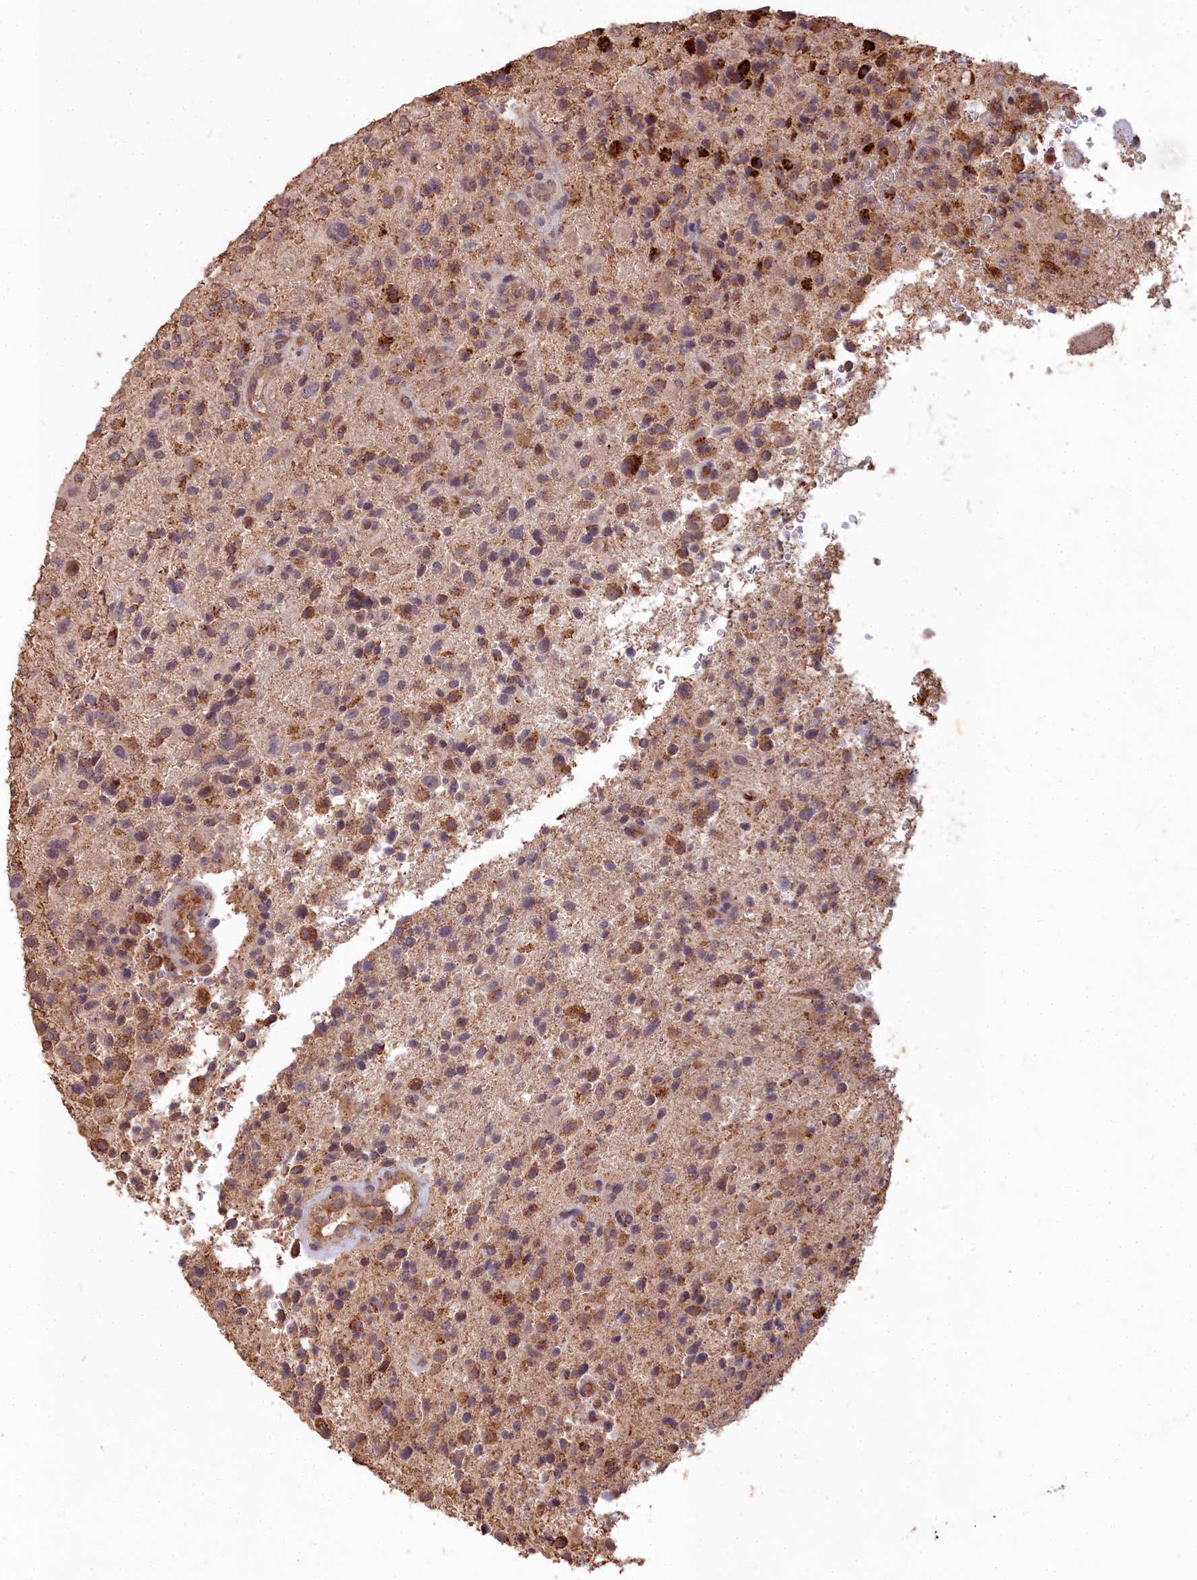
{"staining": {"intensity": "moderate", "quantity": "25%-75%", "location": "cytoplasmic/membranous"}, "tissue": "glioma", "cell_type": "Tumor cells", "image_type": "cancer", "snomed": [{"axis": "morphology", "description": "Glioma, malignant, High grade"}, {"axis": "topography", "description": "Brain"}], "caption": "Glioma stained with immunohistochemistry reveals moderate cytoplasmic/membranous staining in approximately 25%-75% of tumor cells.", "gene": "CEMIP2", "patient": {"sex": "male", "age": 47}}